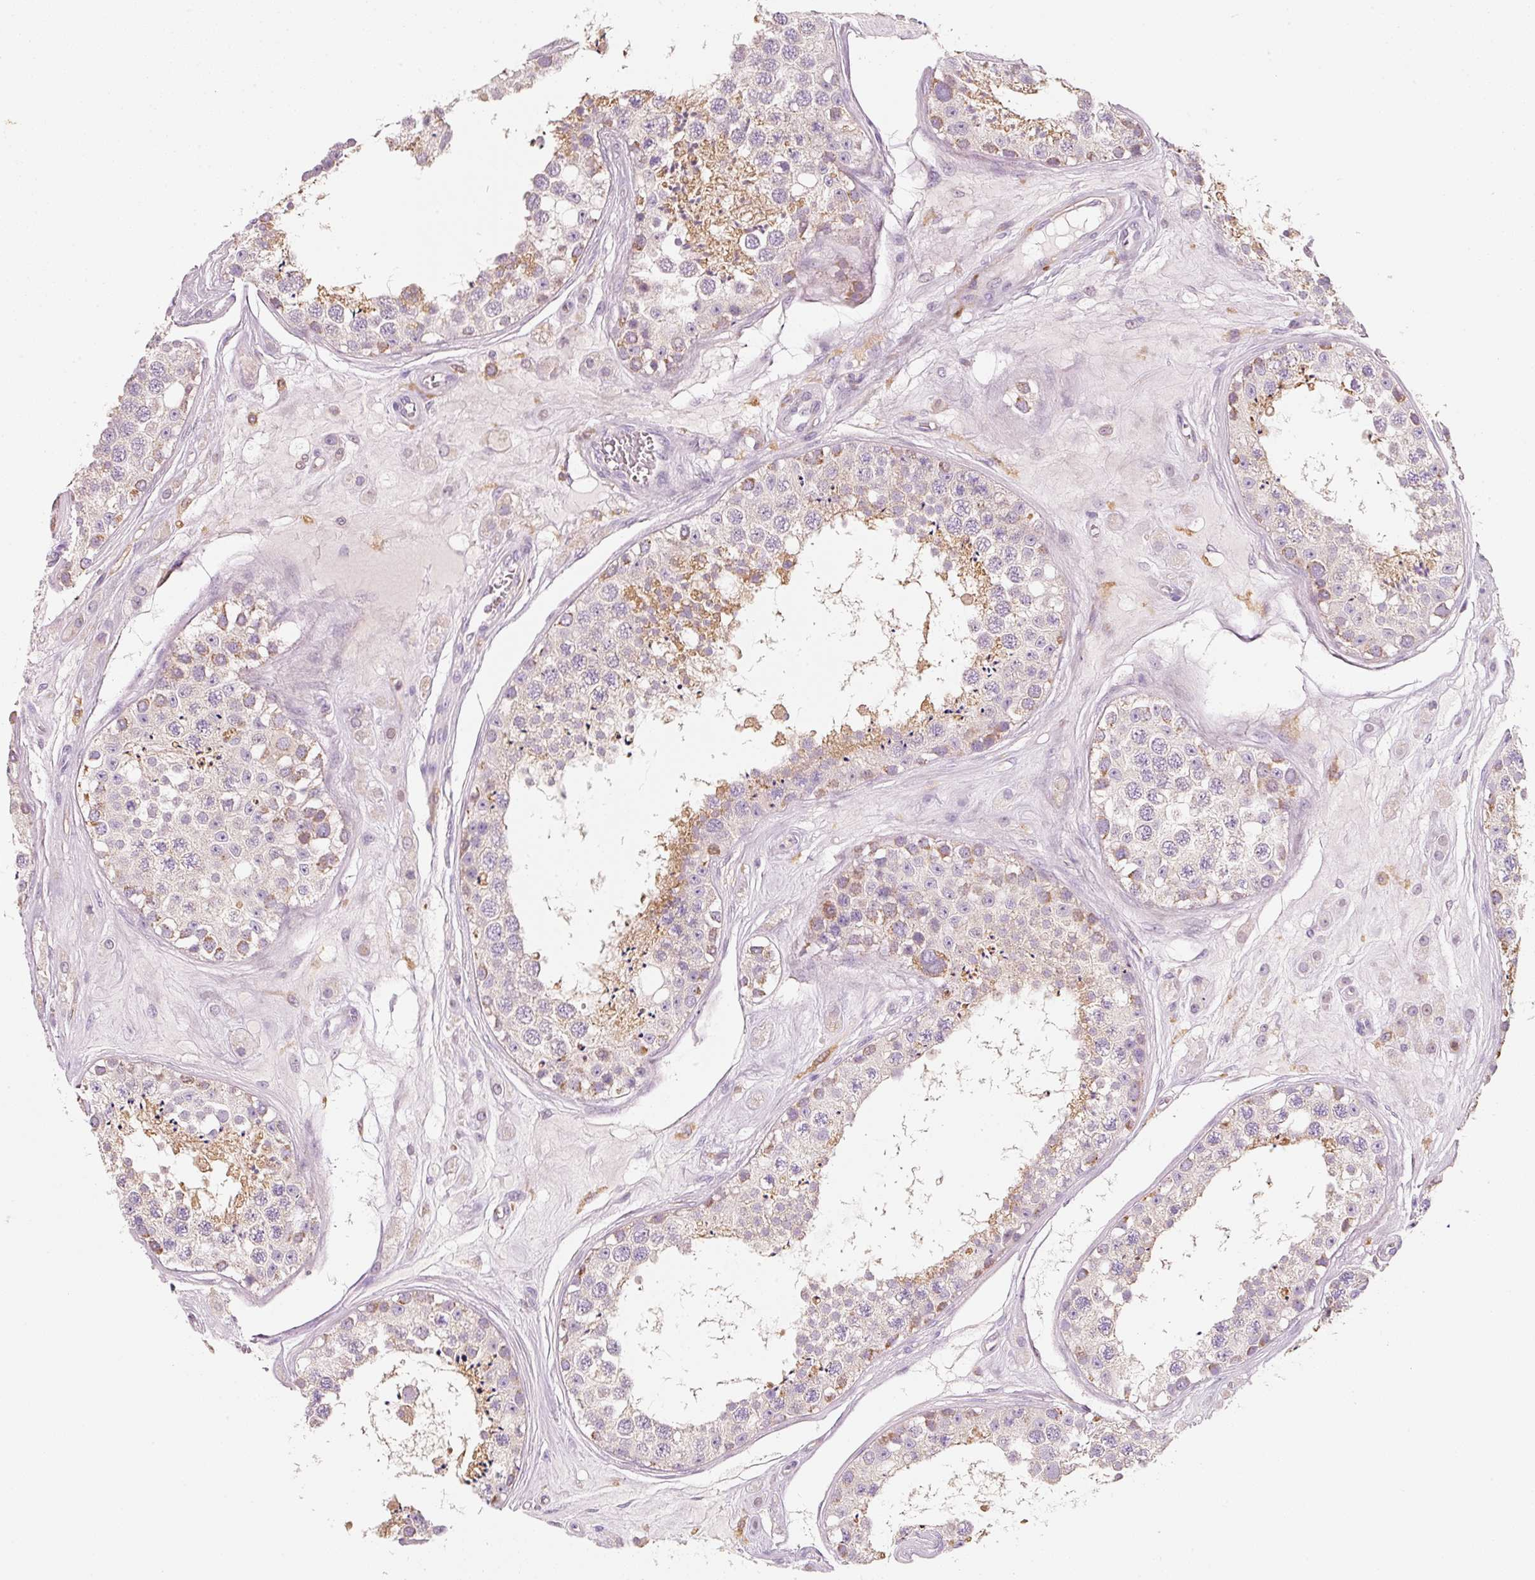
{"staining": {"intensity": "moderate", "quantity": "<25%", "location": "cytoplasmic/membranous"}, "tissue": "testis", "cell_type": "Cells in seminiferous ducts", "image_type": "normal", "snomed": [{"axis": "morphology", "description": "Normal tissue, NOS"}, {"axis": "topography", "description": "Testis"}], "caption": "There is low levels of moderate cytoplasmic/membranous expression in cells in seminiferous ducts of unremarkable testis, as demonstrated by immunohistochemical staining (brown color).", "gene": "IQGAP2", "patient": {"sex": "male", "age": 25}}